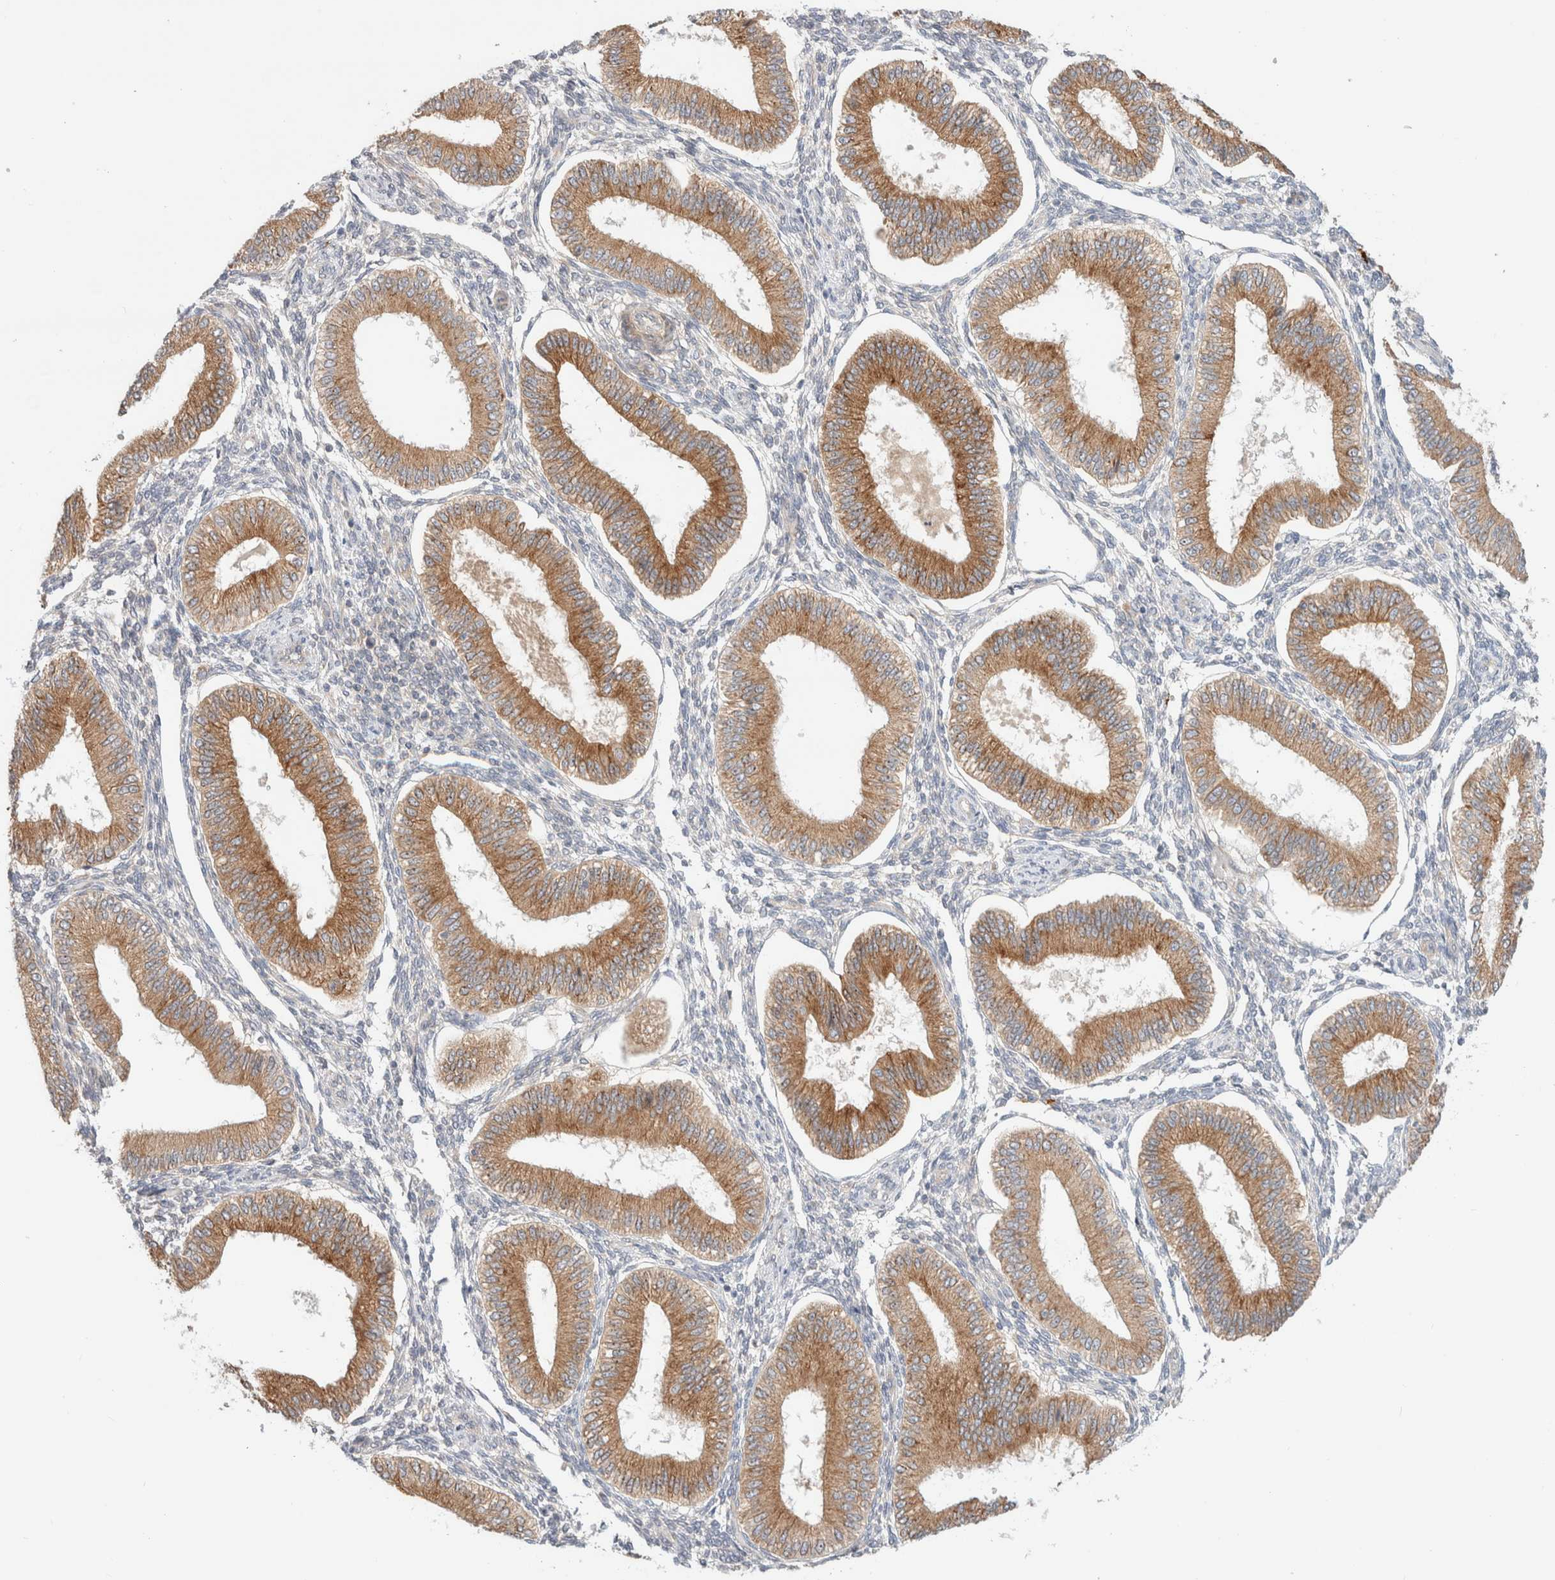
{"staining": {"intensity": "negative", "quantity": "none", "location": "none"}, "tissue": "endometrium", "cell_type": "Cells in endometrial stroma", "image_type": "normal", "snomed": [{"axis": "morphology", "description": "Normal tissue, NOS"}, {"axis": "topography", "description": "Endometrium"}], "caption": "Immunohistochemical staining of benign endometrium shows no significant expression in cells in endometrial stroma. (DAB IHC with hematoxylin counter stain).", "gene": "MARK3", "patient": {"sex": "female", "age": 39}}